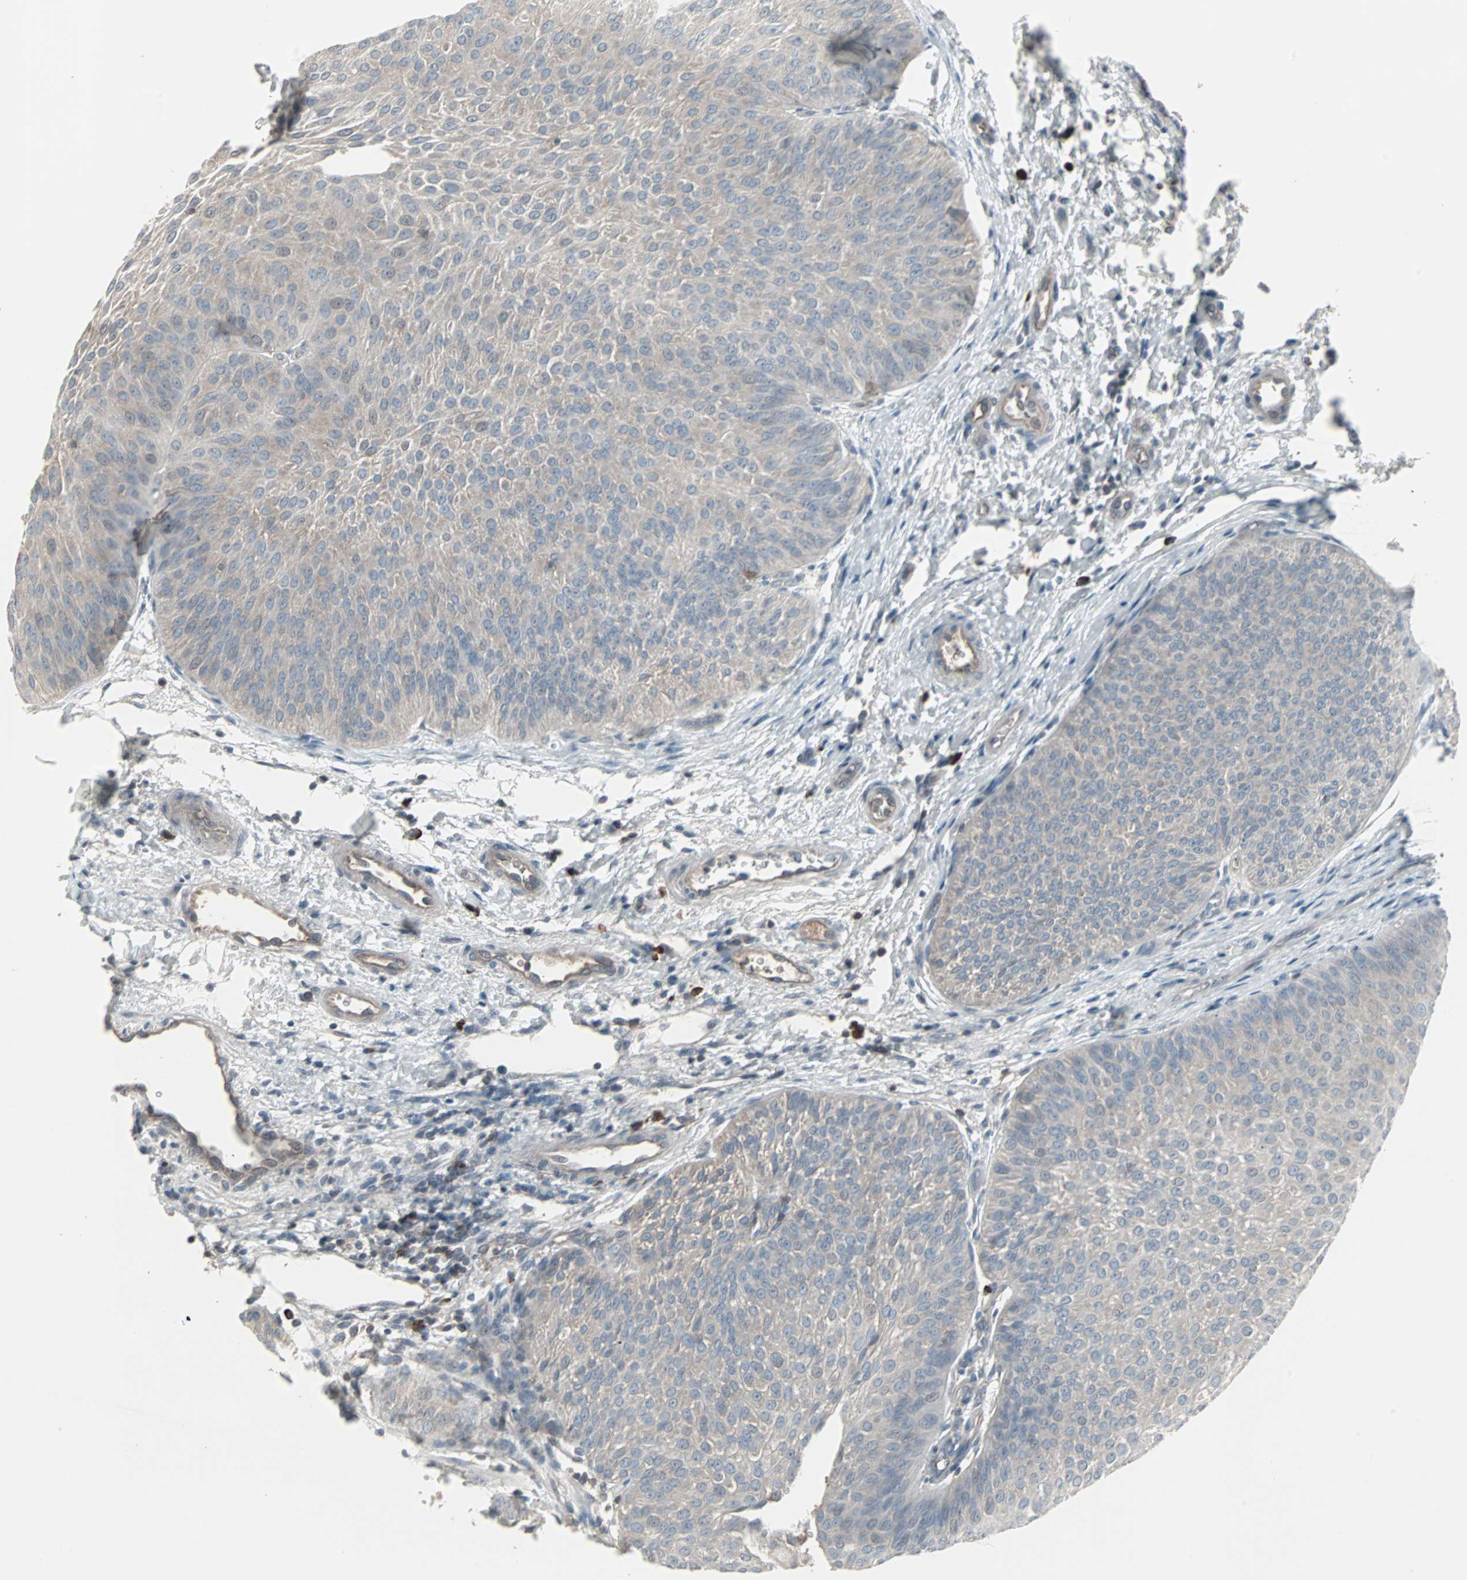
{"staining": {"intensity": "weak", "quantity": "25%-75%", "location": "cytoplasmic/membranous"}, "tissue": "urothelial cancer", "cell_type": "Tumor cells", "image_type": "cancer", "snomed": [{"axis": "morphology", "description": "Urothelial carcinoma, Low grade"}, {"axis": "topography", "description": "Urinary bladder"}], "caption": "Immunohistochemistry micrograph of human urothelial cancer stained for a protein (brown), which exhibits low levels of weak cytoplasmic/membranous positivity in about 25%-75% of tumor cells.", "gene": "ZSCAN32", "patient": {"sex": "female", "age": 60}}